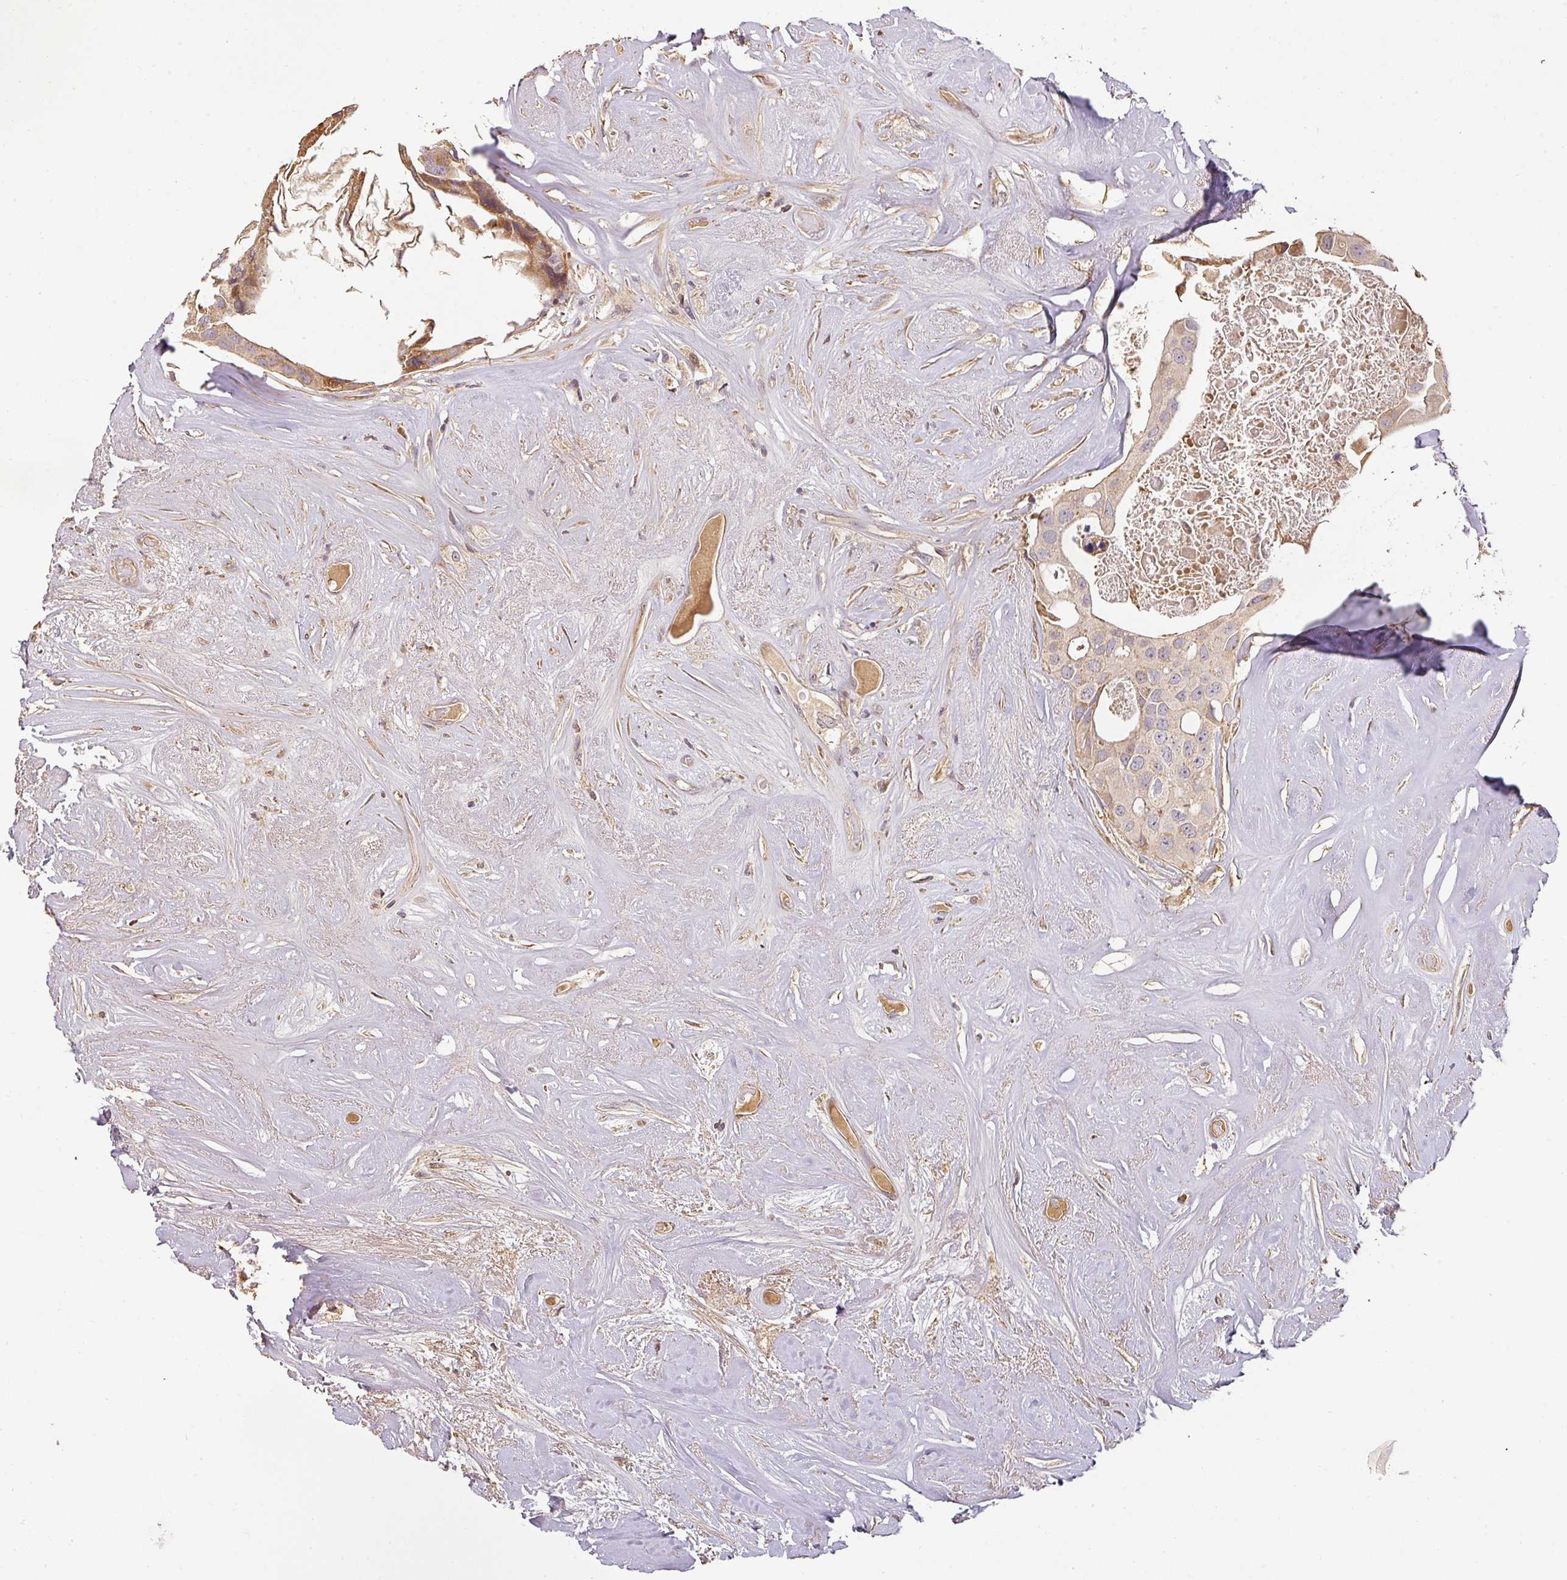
{"staining": {"intensity": "negative", "quantity": "none", "location": "none"}, "tissue": "head and neck cancer", "cell_type": "Tumor cells", "image_type": "cancer", "snomed": [{"axis": "morphology", "description": "Adenocarcinoma, NOS"}, {"axis": "morphology", "description": "Adenocarcinoma, metastatic, NOS"}, {"axis": "topography", "description": "Head-Neck"}], "caption": "A histopathology image of metastatic adenocarcinoma (head and neck) stained for a protein reveals no brown staining in tumor cells.", "gene": "BPIFB3", "patient": {"sex": "male", "age": 75}}